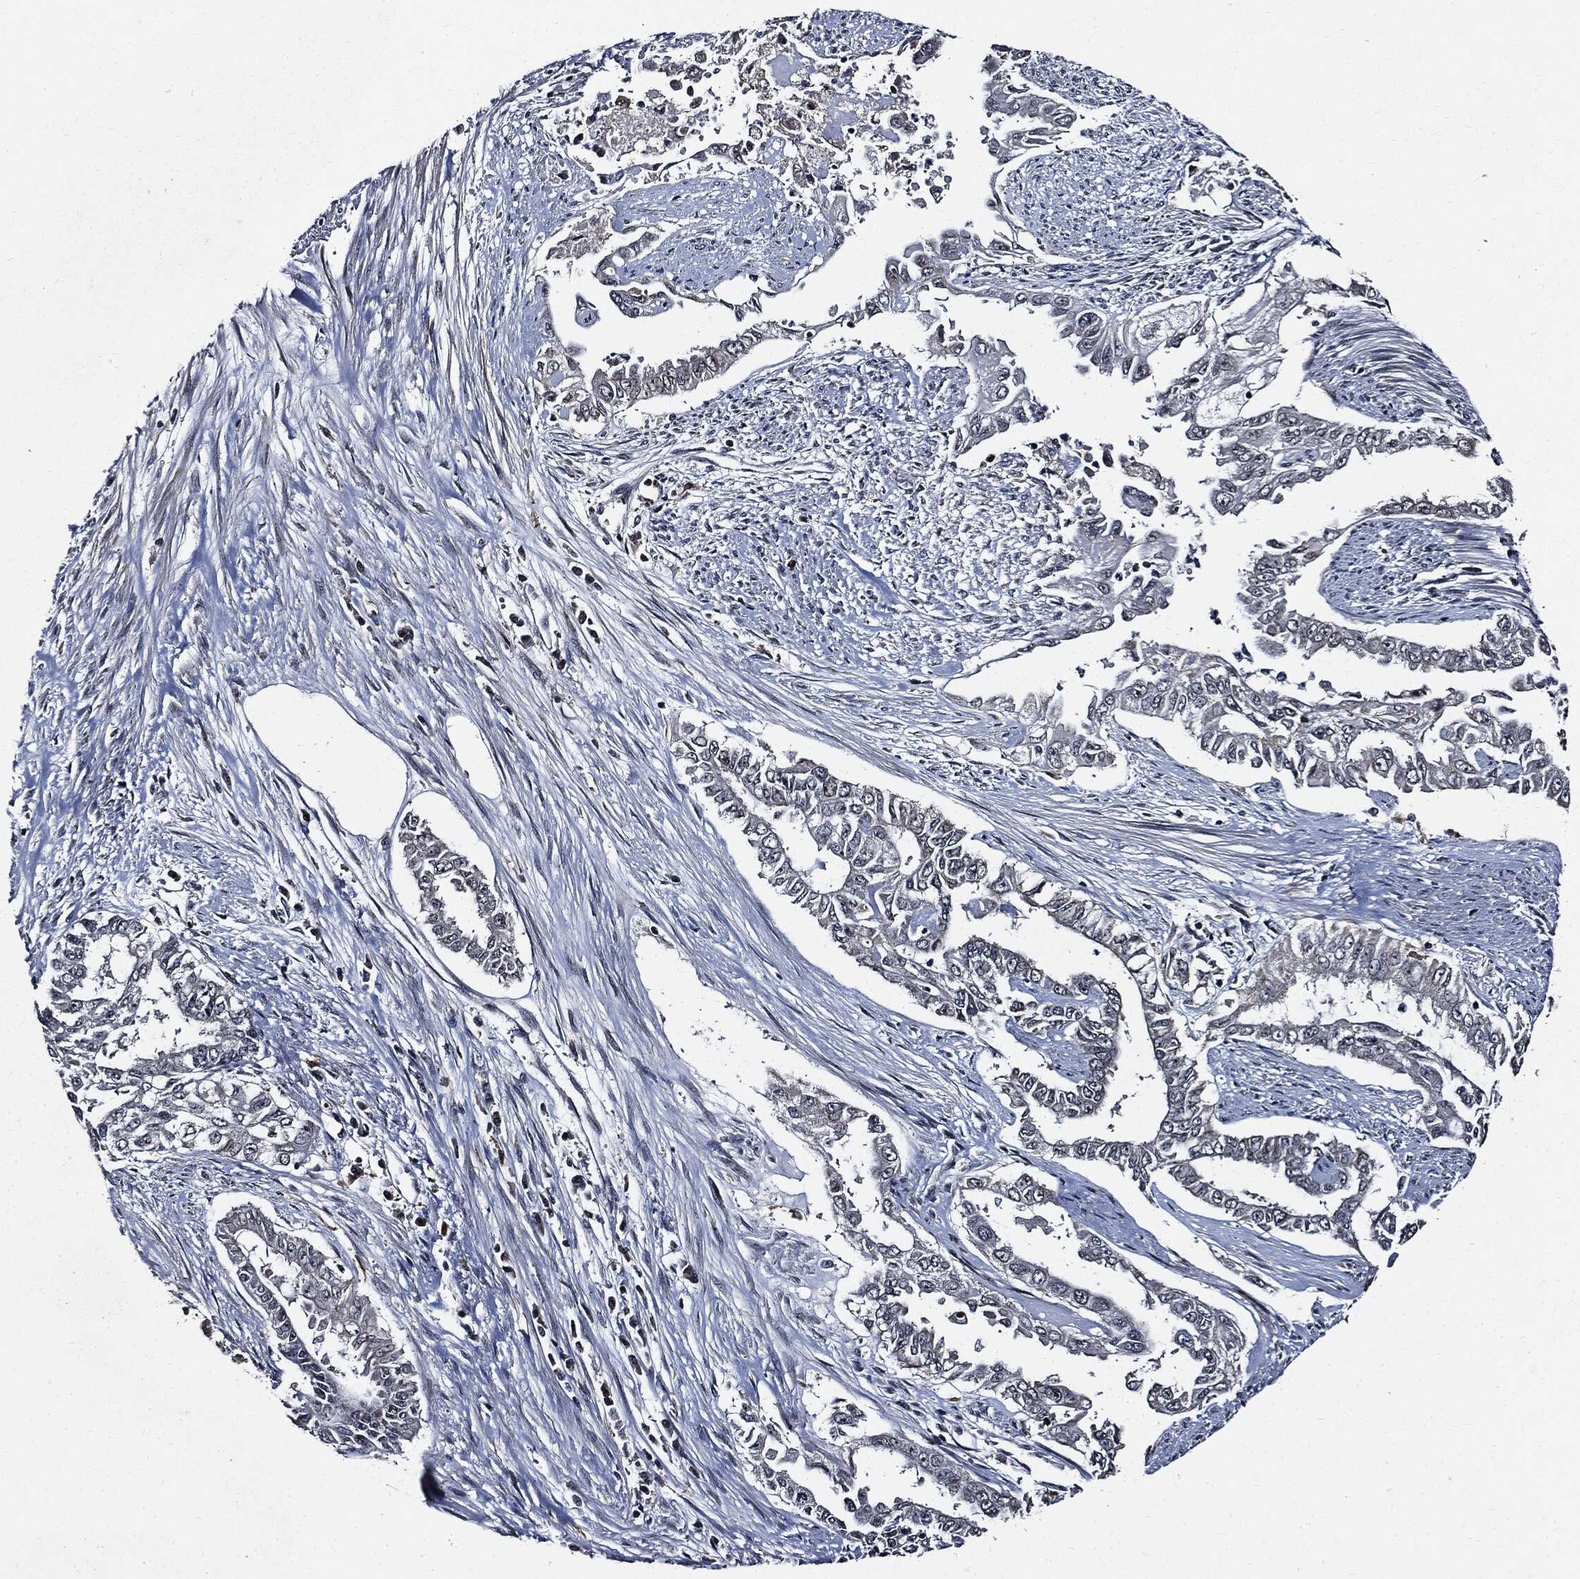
{"staining": {"intensity": "negative", "quantity": "none", "location": "none"}, "tissue": "endometrial cancer", "cell_type": "Tumor cells", "image_type": "cancer", "snomed": [{"axis": "morphology", "description": "Adenocarcinoma, NOS"}, {"axis": "topography", "description": "Uterus"}], "caption": "Immunohistochemistry (IHC) histopathology image of human endometrial adenocarcinoma stained for a protein (brown), which shows no positivity in tumor cells.", "gene": "SUGT1", "patient": {"sex": "female", "age": 59}}